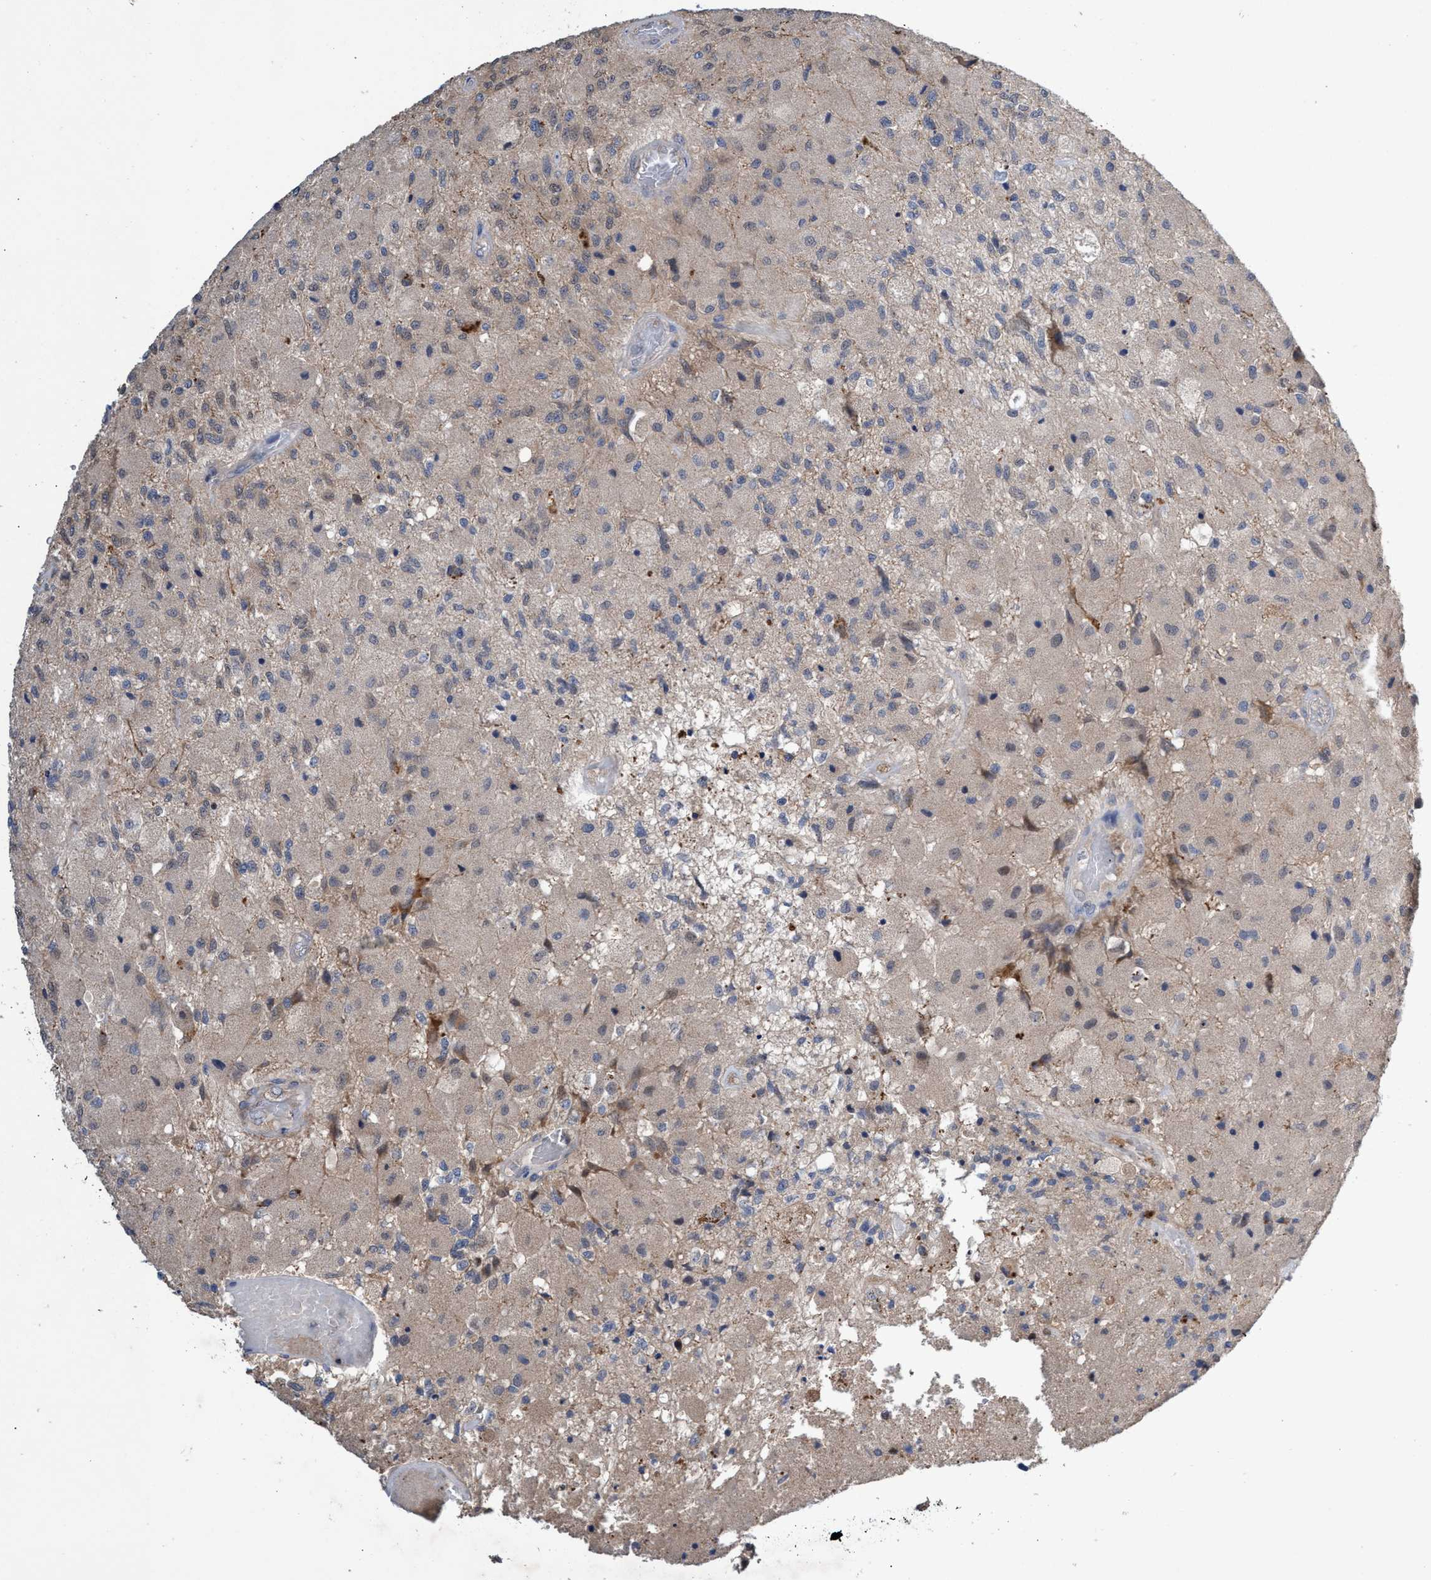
{"staining": {"intensity": "weak", "quantity": "<25%", "location": "cytoplasmic/membranous"}, "tissue": "glioma", "cell_type": "Tumor cells", "image_type": "cancer", "snomed": [{"axis": "morphology", "description": "Normal tissue, NOS"}, {"axis": "morphology", "description": "Glioma, malignant, High grade"}, {"axis": "topography", "description": "Cerebral cortex"}], "caption": "The image shows no staining of tumor cells in glioma.", "gene": "SVEP1", "patient": {"sex": "male", "age": 77}}